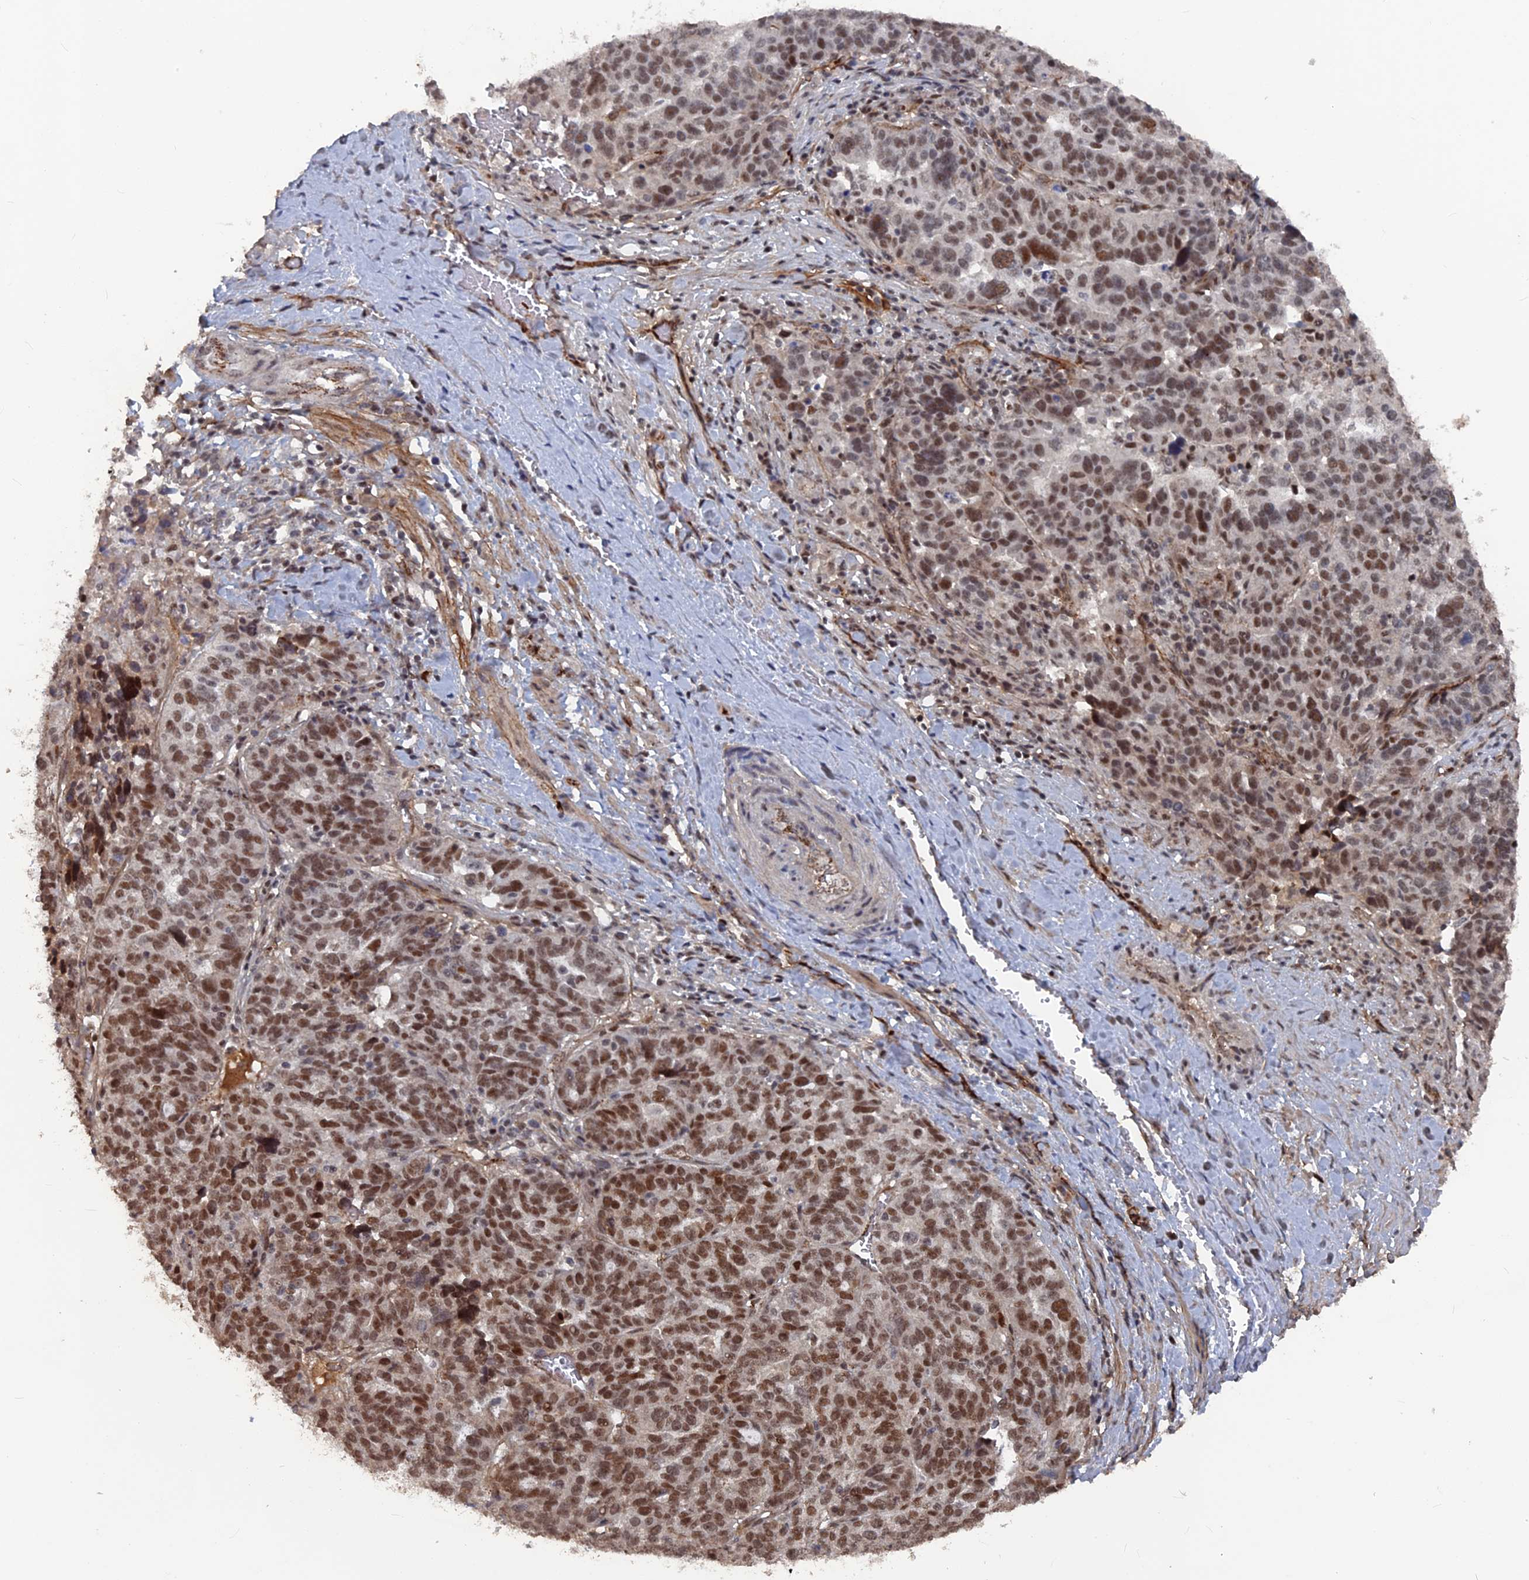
{"staining": {"intensity": "moderate", "quantity": ">75%", "location": "nuclear"}, "tissue": "ovarian cancer", "cell_type": "Tumor cells", "image_type": "cancer", "snomed": [{"axis": "morphology", "description": "Cystadenocarcinoma, serous, NOS"}, {"axis": "topography", "description": "Ovary"}], "caption": "Immunohistochemistry (IHC) of human serous cystadenocarcinoma (ovarian) displays medium levels of moderate nuclear positivity in approximately >75% of tumor cells. Nuclei are stained in blue.", "gene": "SH3D21", "patient": {"sex": "female", "age": 59}}